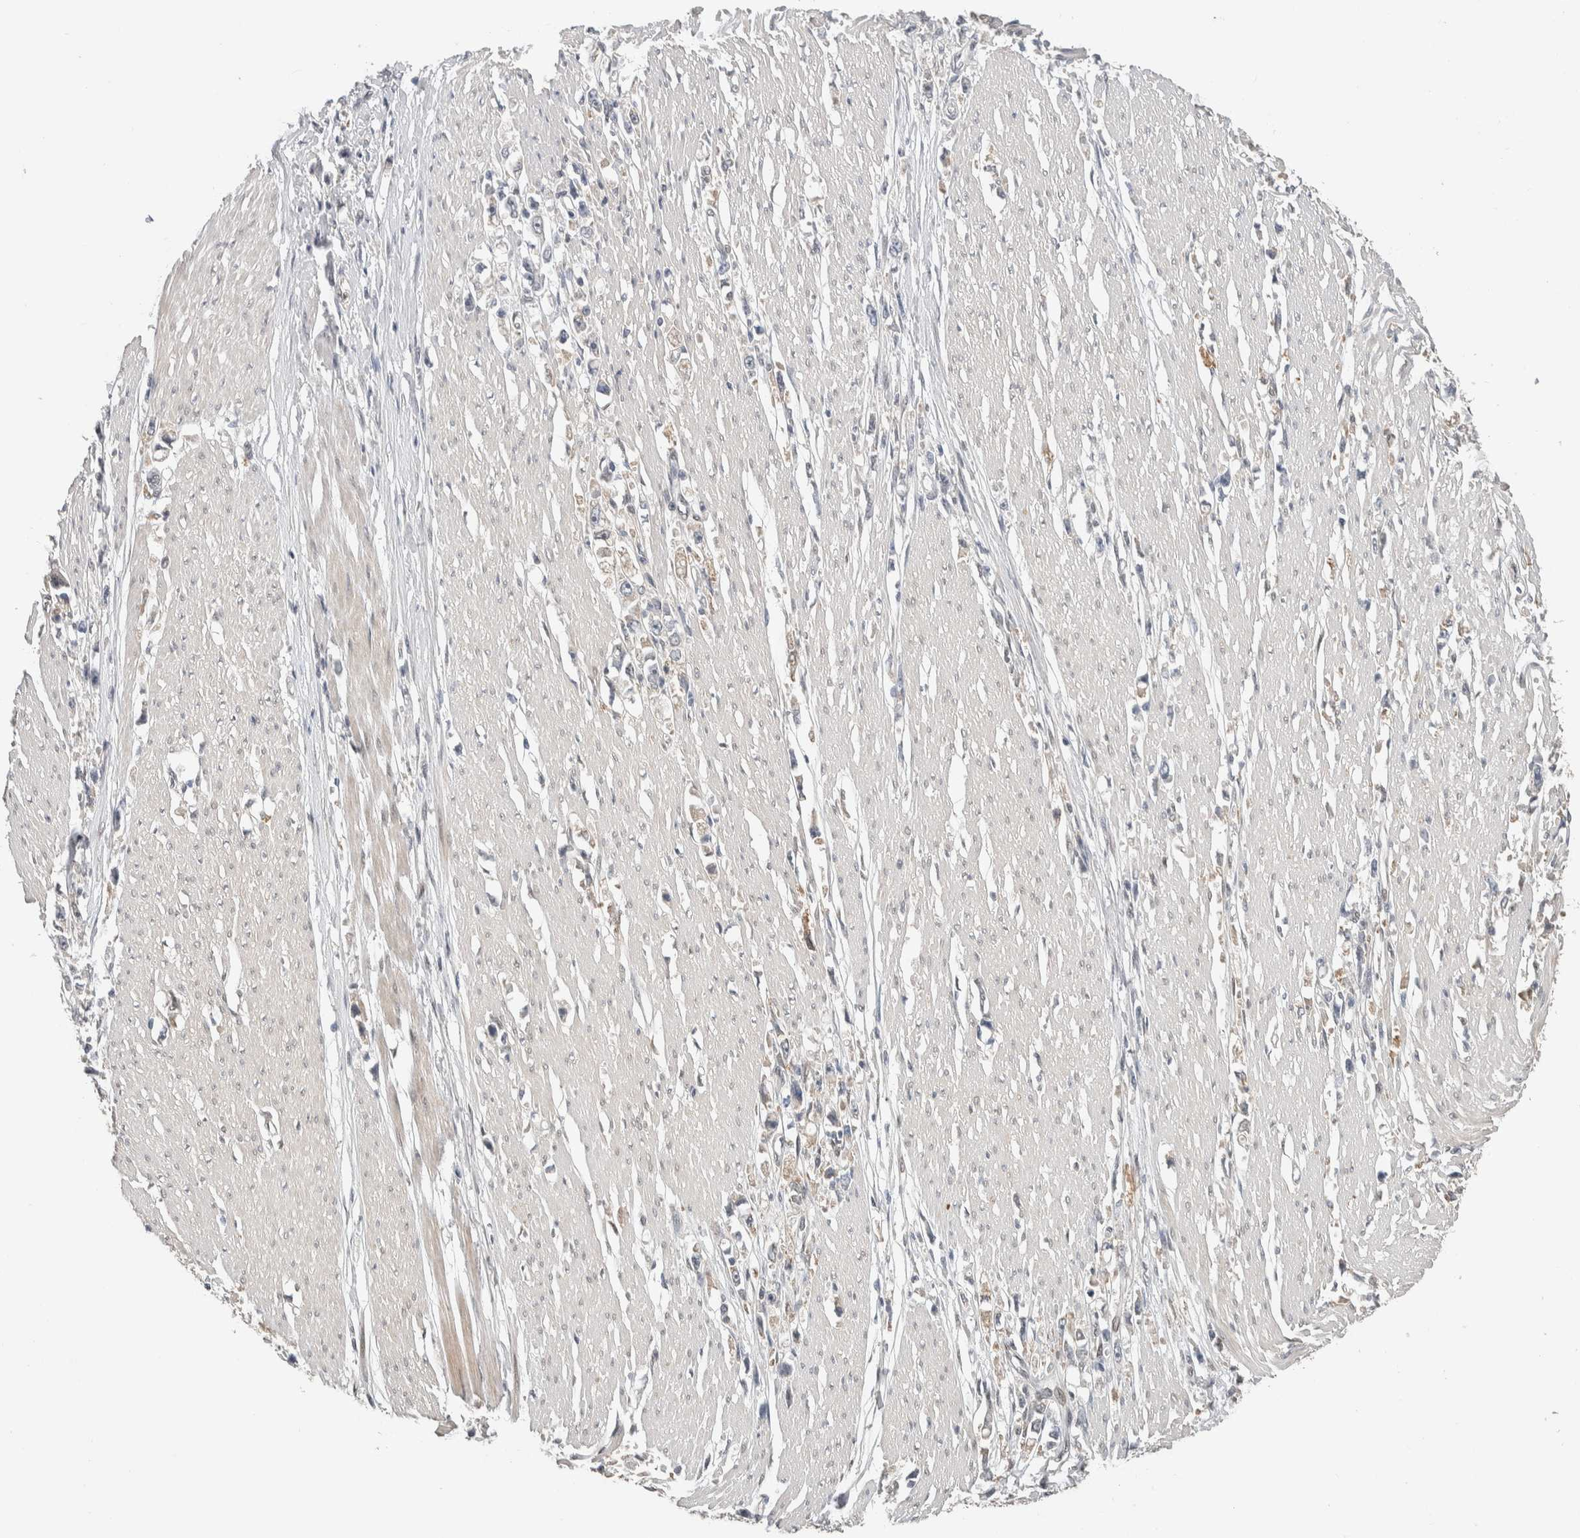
{"staining": {"intensity": "negative", "quantity": "none", "location": "none"}, "tissue": "stomach cancer", "cell_type": "Tumor cells", "image_type": "cancer", "snomed": [{"axis": "morphology", "description": "Adenocarcinoma, NOS"}, {"axis": "topography", "description": "Stomach"}], "caption": "High magnification brightfield microscopy of stomach cancer (adenocarcinoma) stained with DAB (3,3'-diaminobenzidine) (brown) and counterstained with hematoxylin (blue): tumor cells show no significant expression.", "gene": "CYSRT1", "patient": {"sex": "female", "age": 59}}